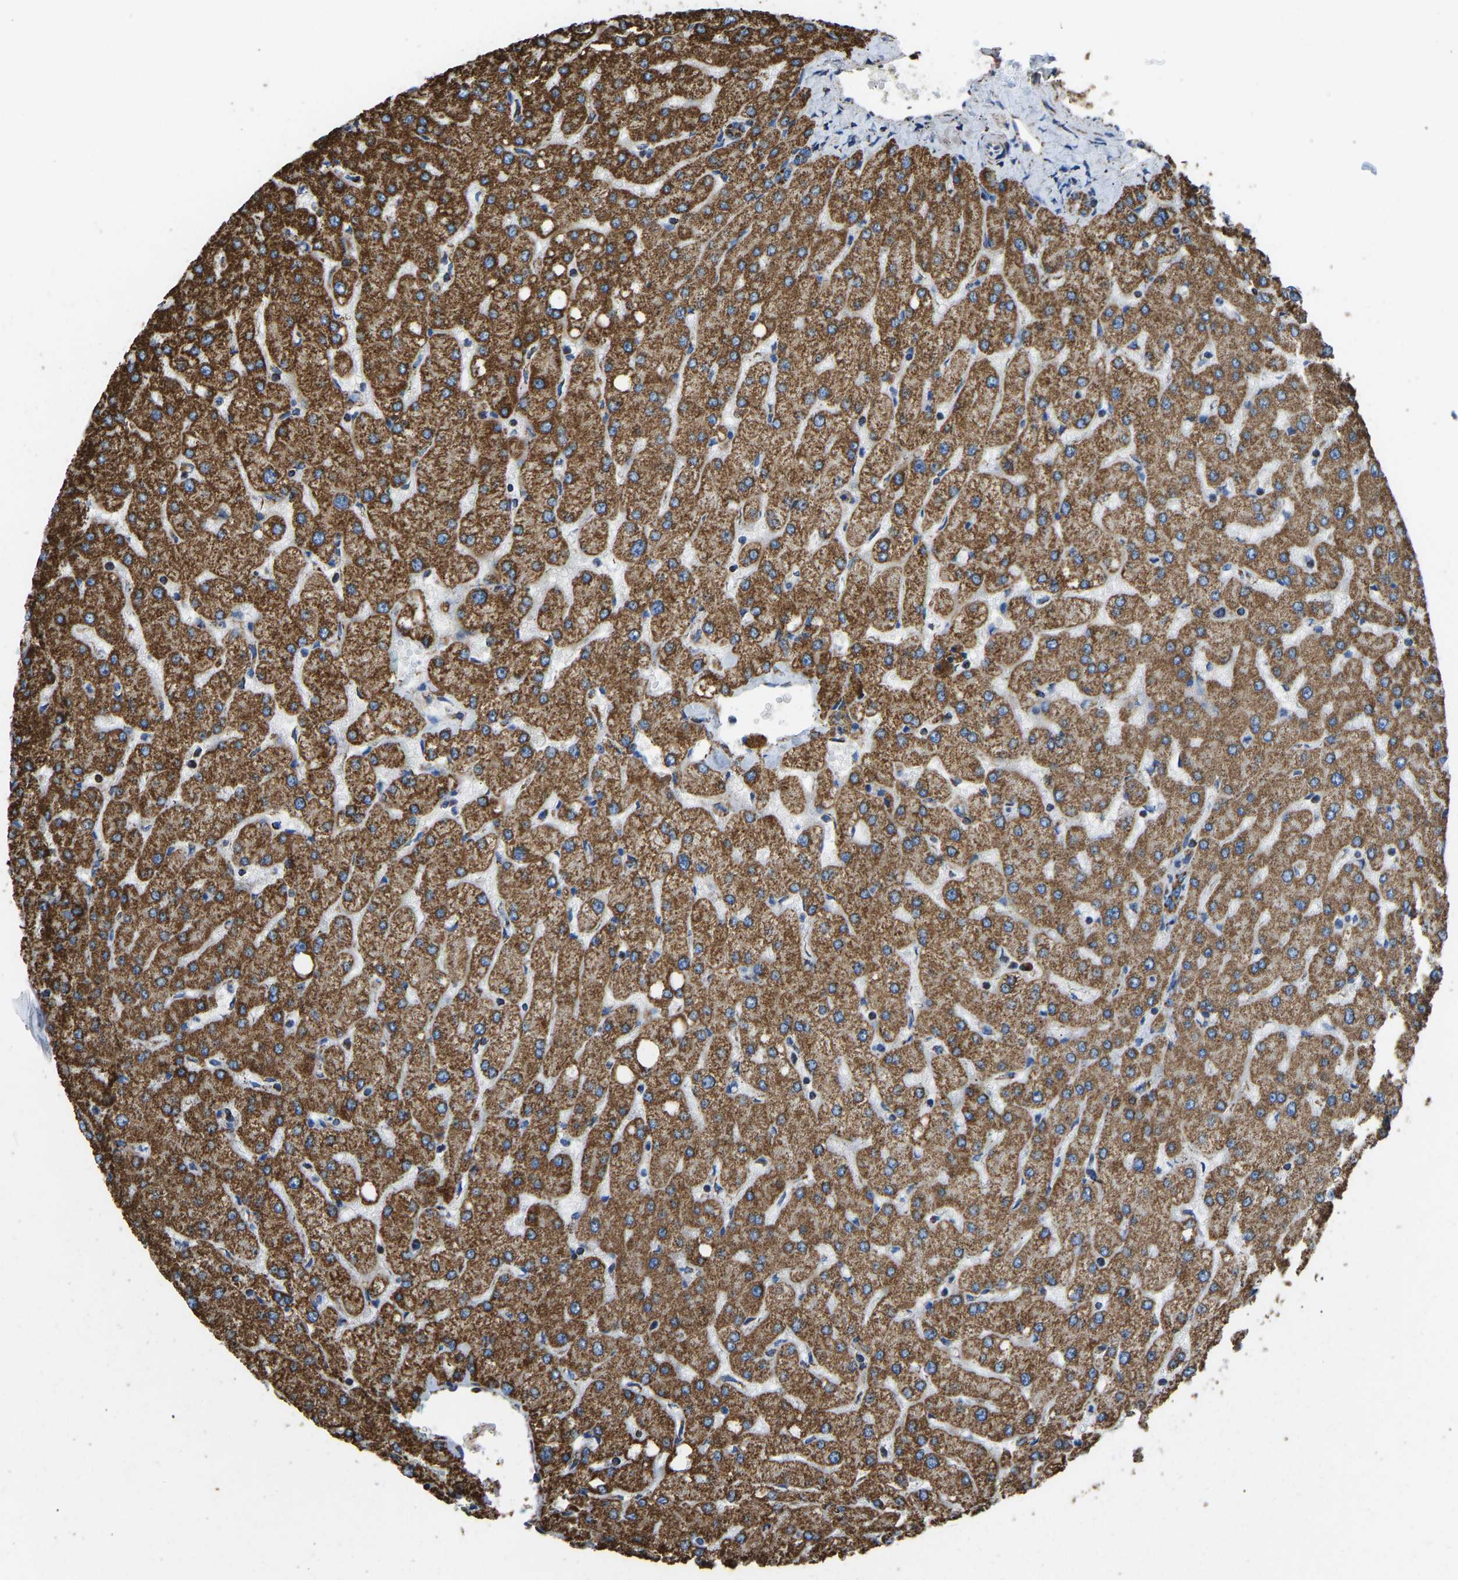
{"staining": {"intensity": "strong", "quantity": ">75%", "location": "cytoplasmic/membranous"}, "tissue": "liver", "cell_type": "Cholangiocytes", "image_type": "normal", "snomed": [{"axis": "morphology", "description": "Normal tissue, NOS"}, {"axis": "topography", "description": "Liver"}], "caption": "Immunohistochemical staining of normal human liver shows strong cytoplasmic/membranous protein staining in approximately >75% of cholangiocytes.", "gene": "IRX6", "patient": {"sex": "female", "age": 54}}